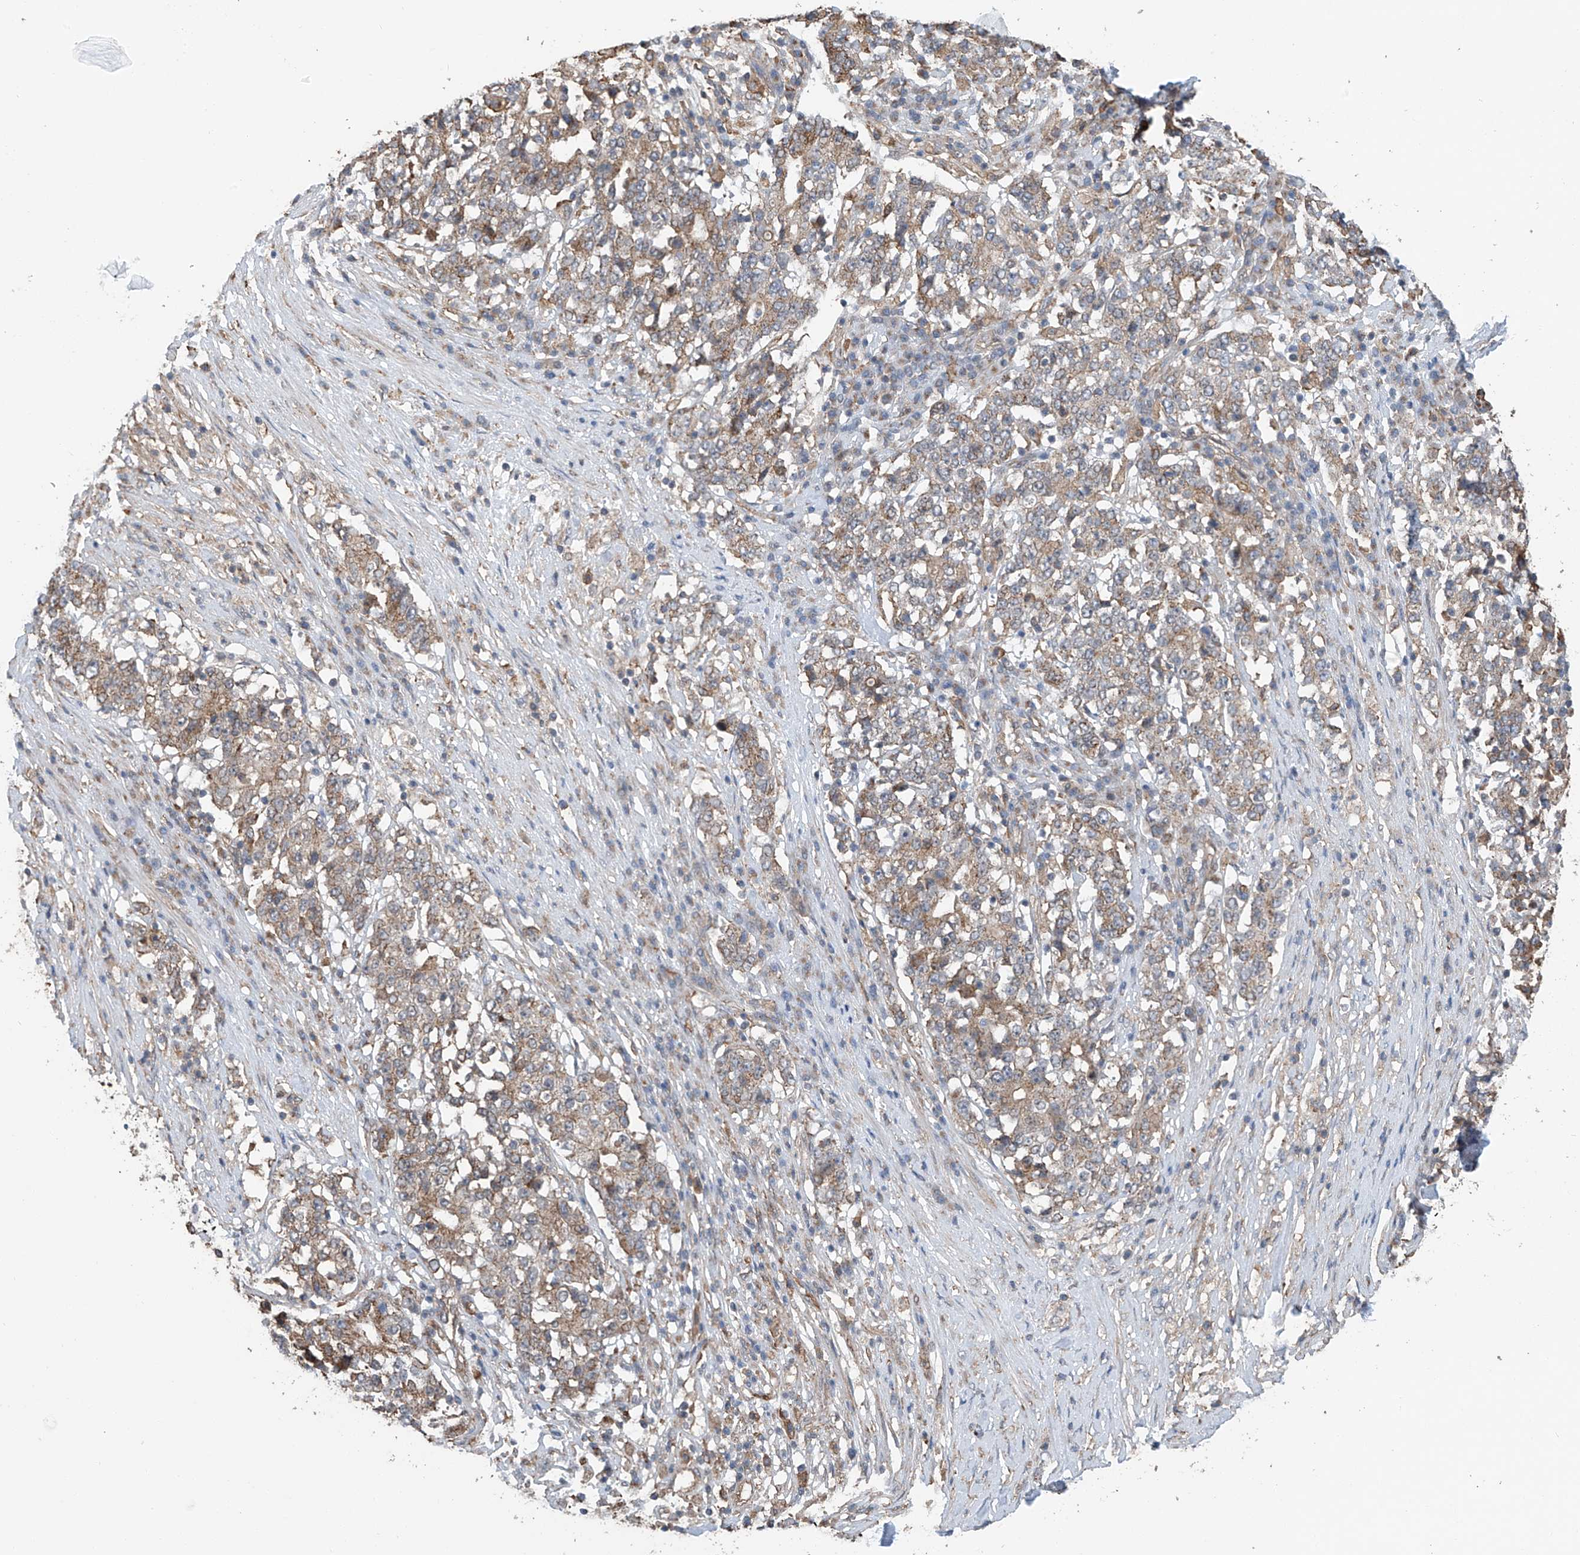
{"staining": {"intensity": "moderate", "quantity": ">75%", "location": "cytoplasmic/membranous"}, "tissue": "stomach cancer", "cell_type": "Tumor cells", "image_type": "cancer", "snomed": [{"axis": "morphology", "description": "Adenocarcinoma, NOS"}, {"axis": "topography", "description": "Stomach"}], "caption": "Stomach adenocarcinoma was stained to show a protein in brown. There is medium levels of moderate cytoplasmic/membranous positivity in approximately >75% of tumor cells. (IHC, brightfield microscopy, high magnification).", "gene": "ZNF189", "patient": {"sex": "male", "age": 59}}